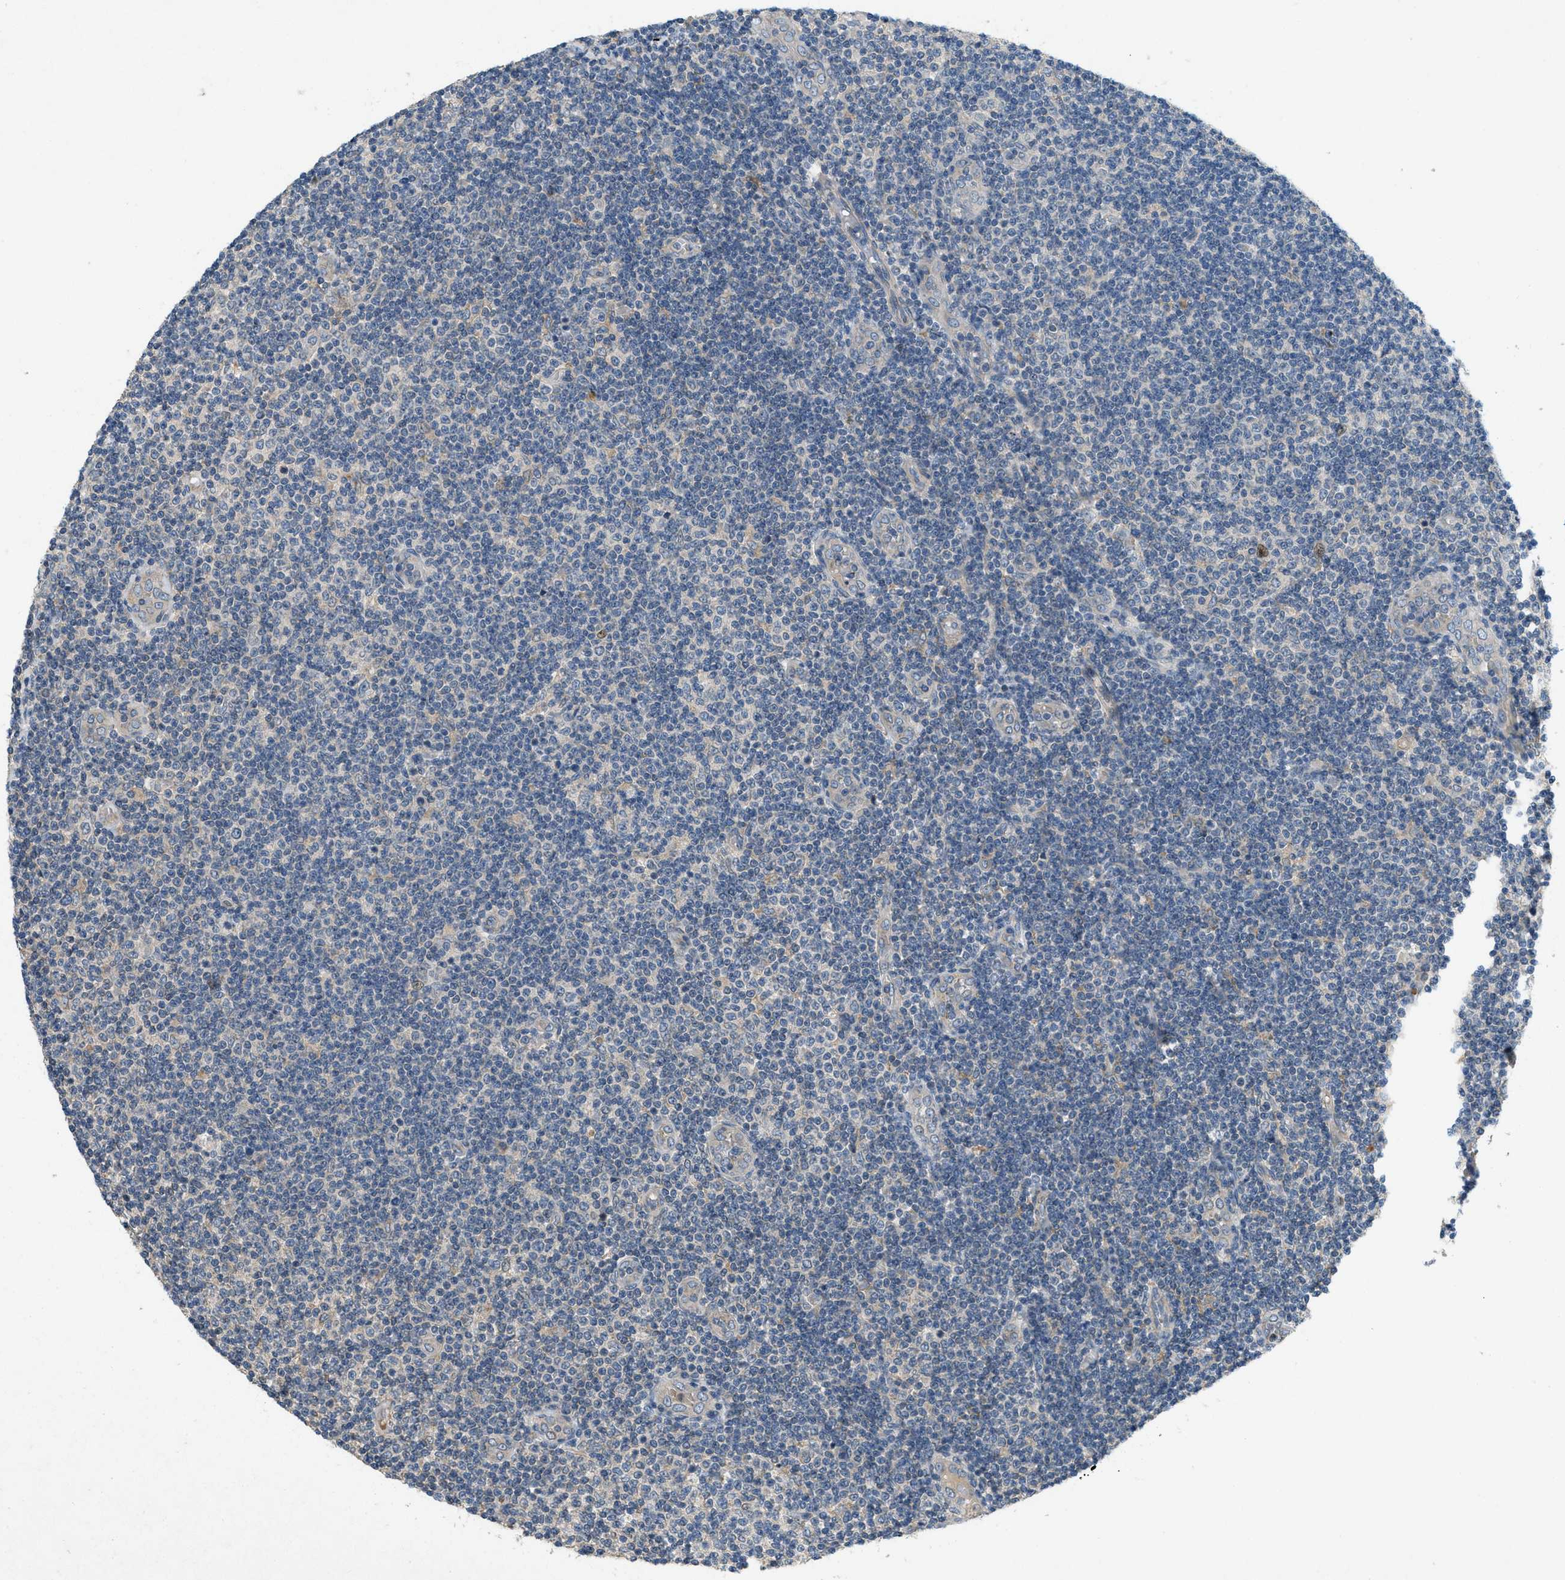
{"staining": {"intensity": "negative", "quantity": "none", "location": "none"}, "tissue": "lymphoma", "cell_type": "Tumor cells", "image_type": "cancer", "snomed": [{"axis": "morphology", "description": "Malignant lymphoma, non-Hodgkin's type, Low grade"}, {"axis": "topography", "description": "Lymph node"}], "caption": "The histopathology image shows no staining of tumor cells in lymphoma. (DAB immunohistochemistry (IHC) visualized using brightfield microscopy, high magnification).", "gene": "ADCY6", "patient": {"sex": "male", "age": 83}}